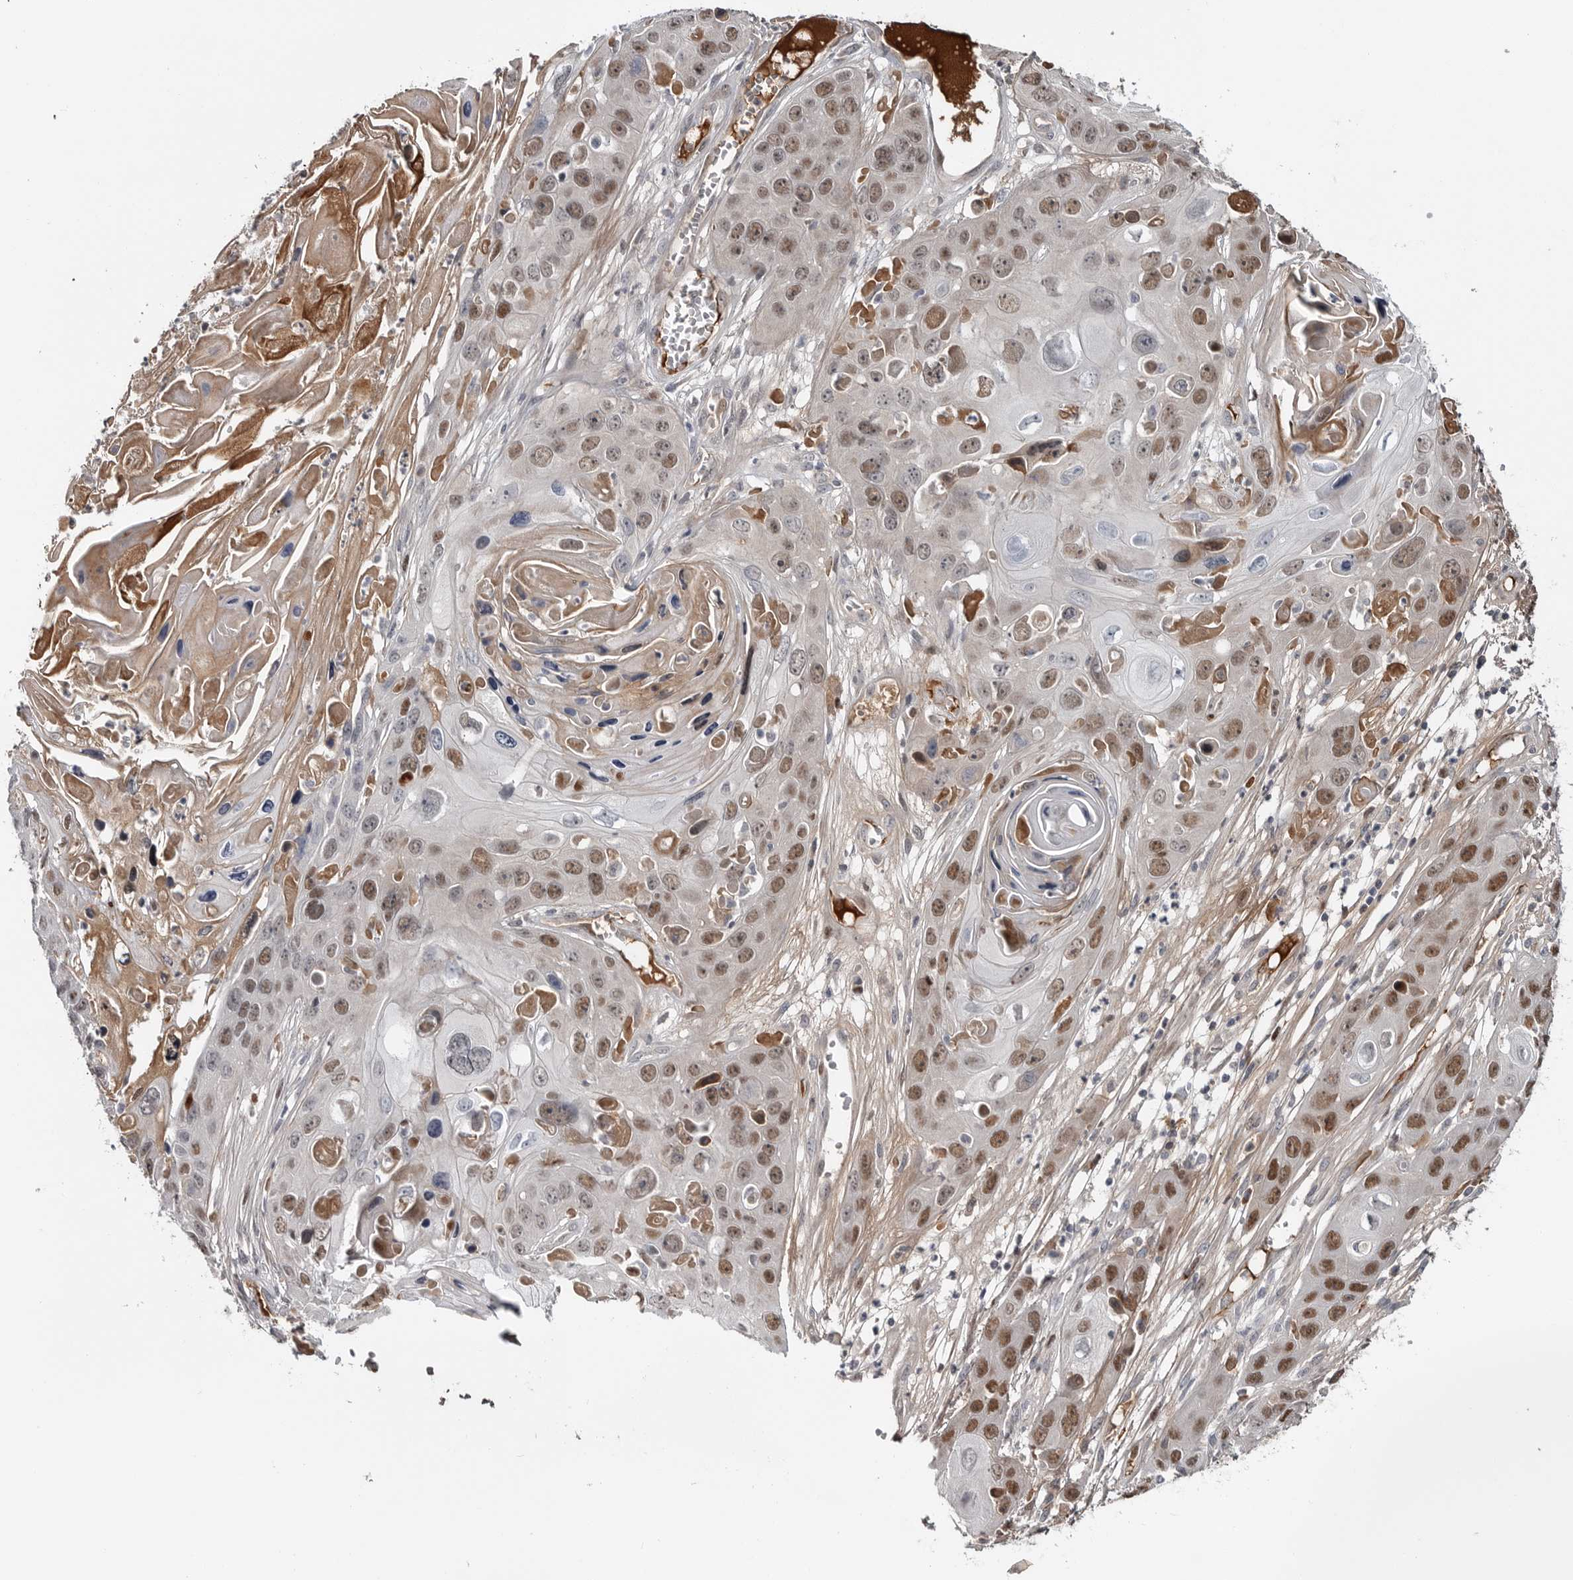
{"staining": {"intensity": "moderate", "quantity": ">75%", "location": "nuclear"}, "tissue": "skin cancer", "cell_type": "Tumor cells", "image_type": "cancer", "snomed": [{"axis": "morphology", "description": "Squamous cell carcinoma, NOS"}, {"axis": "topography", "description": "Skin"}], "caption": "Immunohistochemistry micrograph of human squamous cell carcinoma (skin) stained for a protein (brown), which exhibits medium levels of moderate nuclear expression in approximately >75% of tumor cells.", "gene": "ZNF277", "patient": {"sex": "male", "age": 55}}